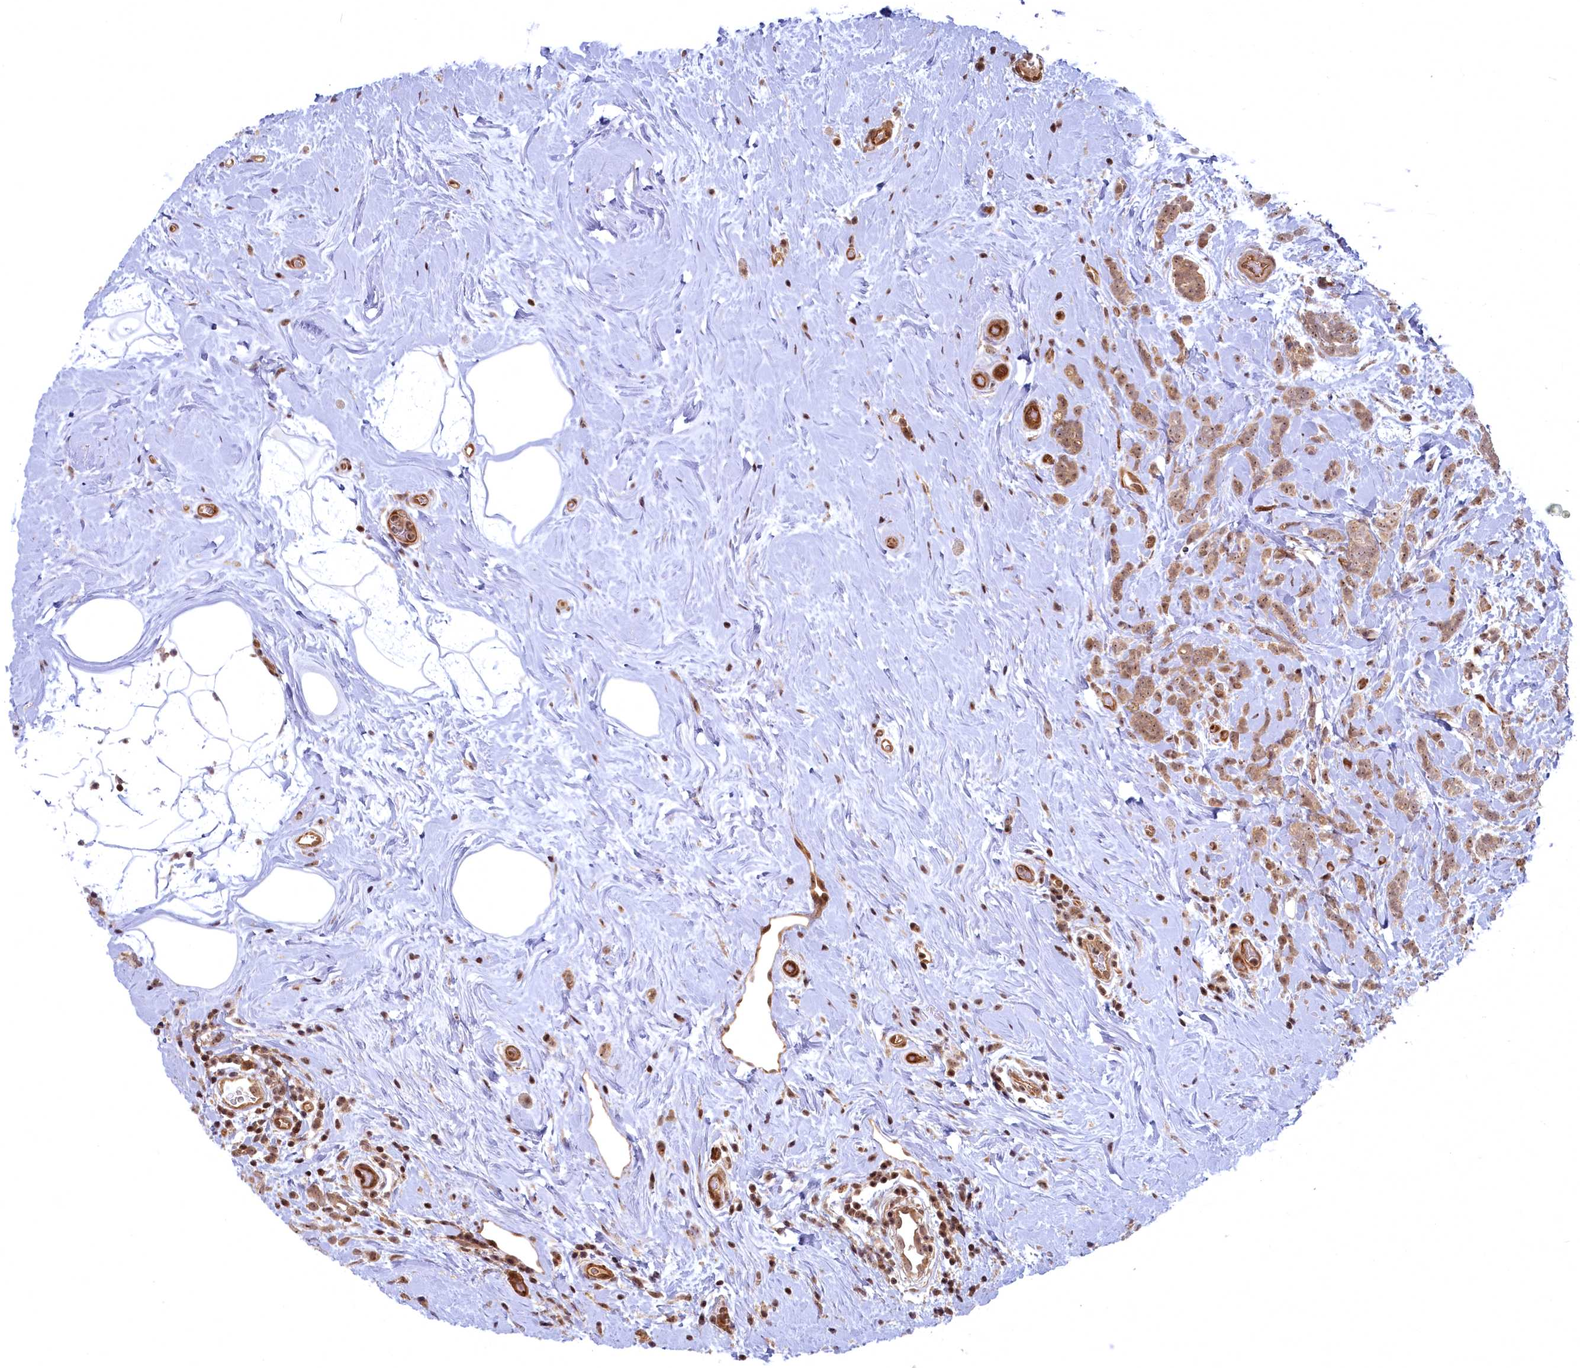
{"staining": {"intensity": "moderate", "quantity": ">75%", "location": "cytoplasmic/membranous,nuclear"}, "tissue": "breast cancer", "cell_type": "Tumor cells", "image_type": "cancer", "snomed": [{"axis": "morphology", "description": "Lobular carcinoma"}, {"axis": "topography", "description": "Breast"}], "caption": "Tumor cells reveal moderate cytoplasmic/membranous and nuclear staining in approximately >75% of cells in lobular carcinoma (breast). (brown staining indicates protein expression, while blue staining denotes nuclei).", "gene": "SNRK", "patient": {"sex": "female", "age": 58}}